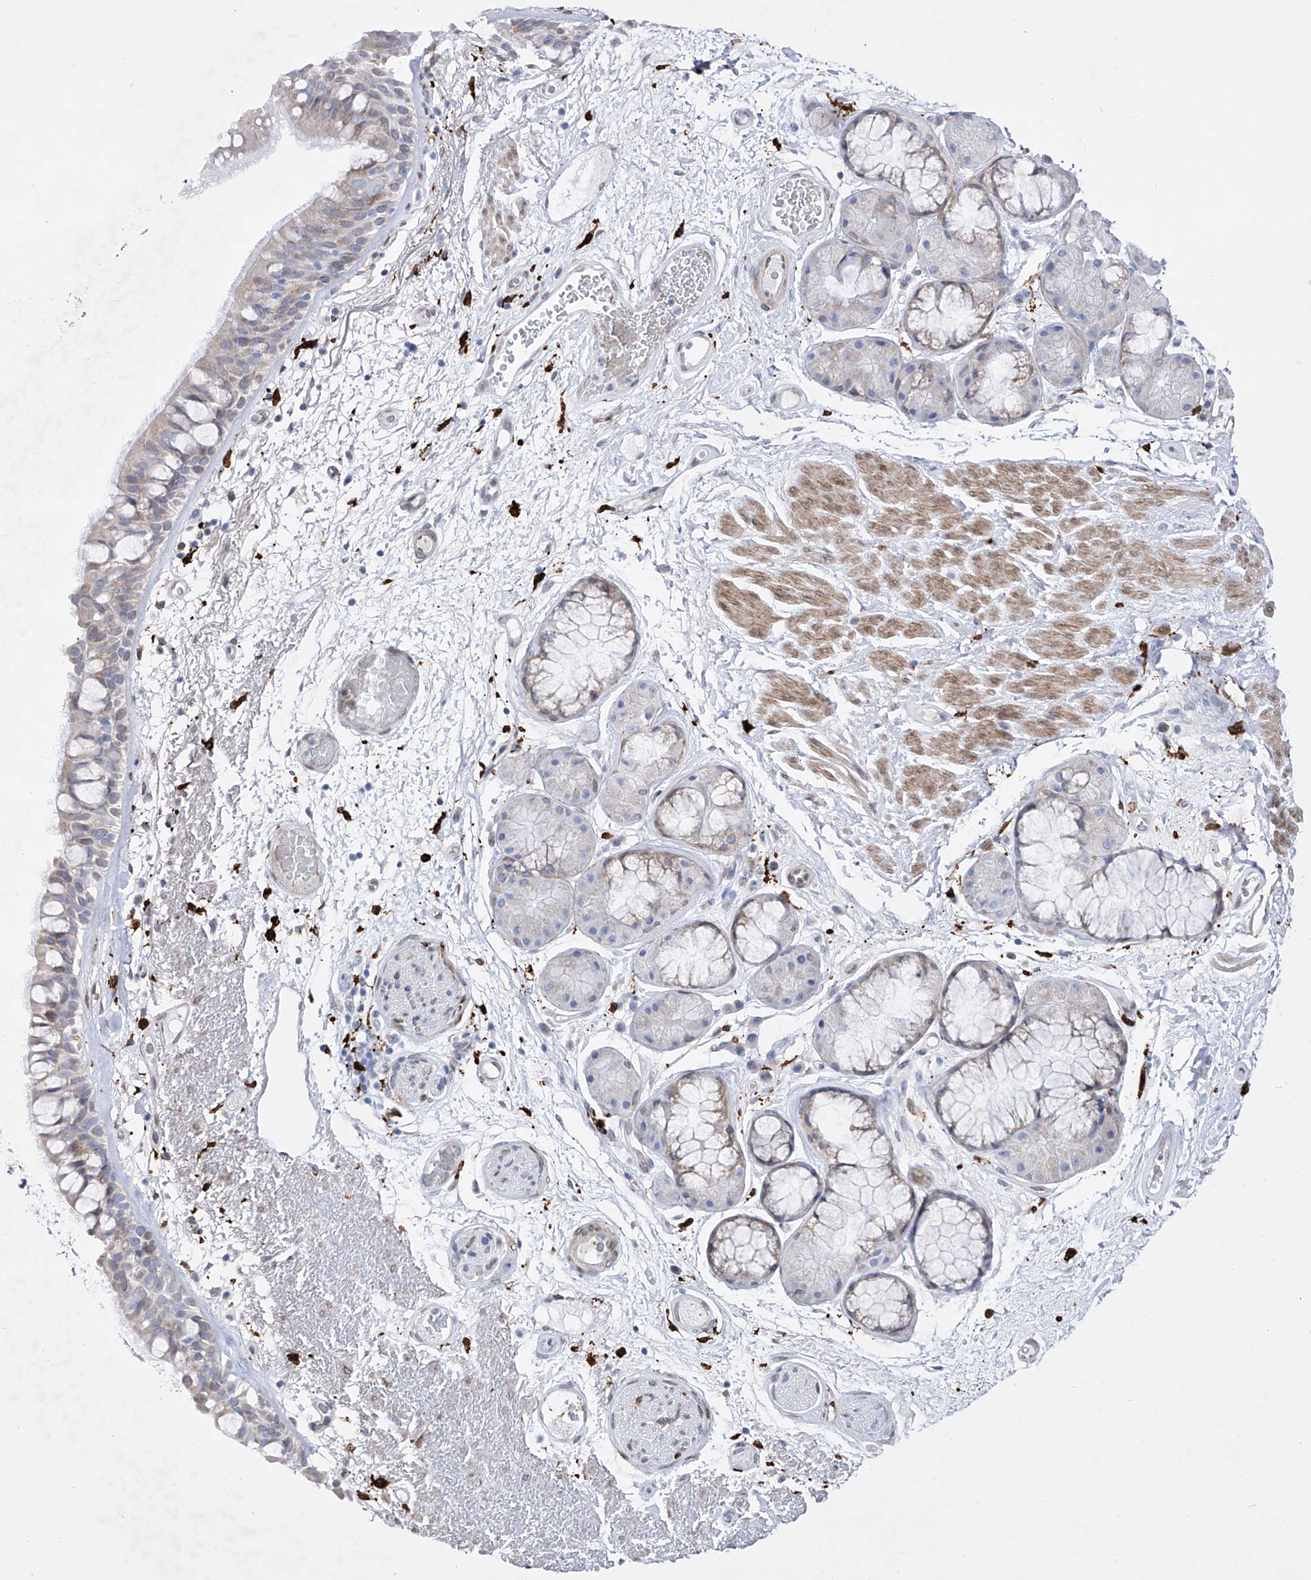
{"staining": {"intensity": "negative", "quantity": "none", "location": "none"}, "tissue": "bronchus", "cell_type": "Respiratory epithelial cells", "image_type": "normal", "snomed": [{"axis": "morphology", "description": "Normal tissue, NOS"}, {"axis": "morphology", "description": "Squamous cell carcinoma, NOS"}, {"axis": "topography", "description": "Lymph node"}, {"axis": "topography", "description": "Bronchus"}, {"axis": "topography", "description": "Lung"}], "caption": "Immunohistochemical staining of unremarkable bronchus displays no significant expression in respiratory epithelial cells. The staining was performed using DAB (3,3'-diaminobenzidine) to visualize the protein expression in brown, while the nuclei were stained in blue with hematoxylin (Magnification: 20x).", "gene": "LCLAT1", "patient": {"sex": "male", "age": 66}}